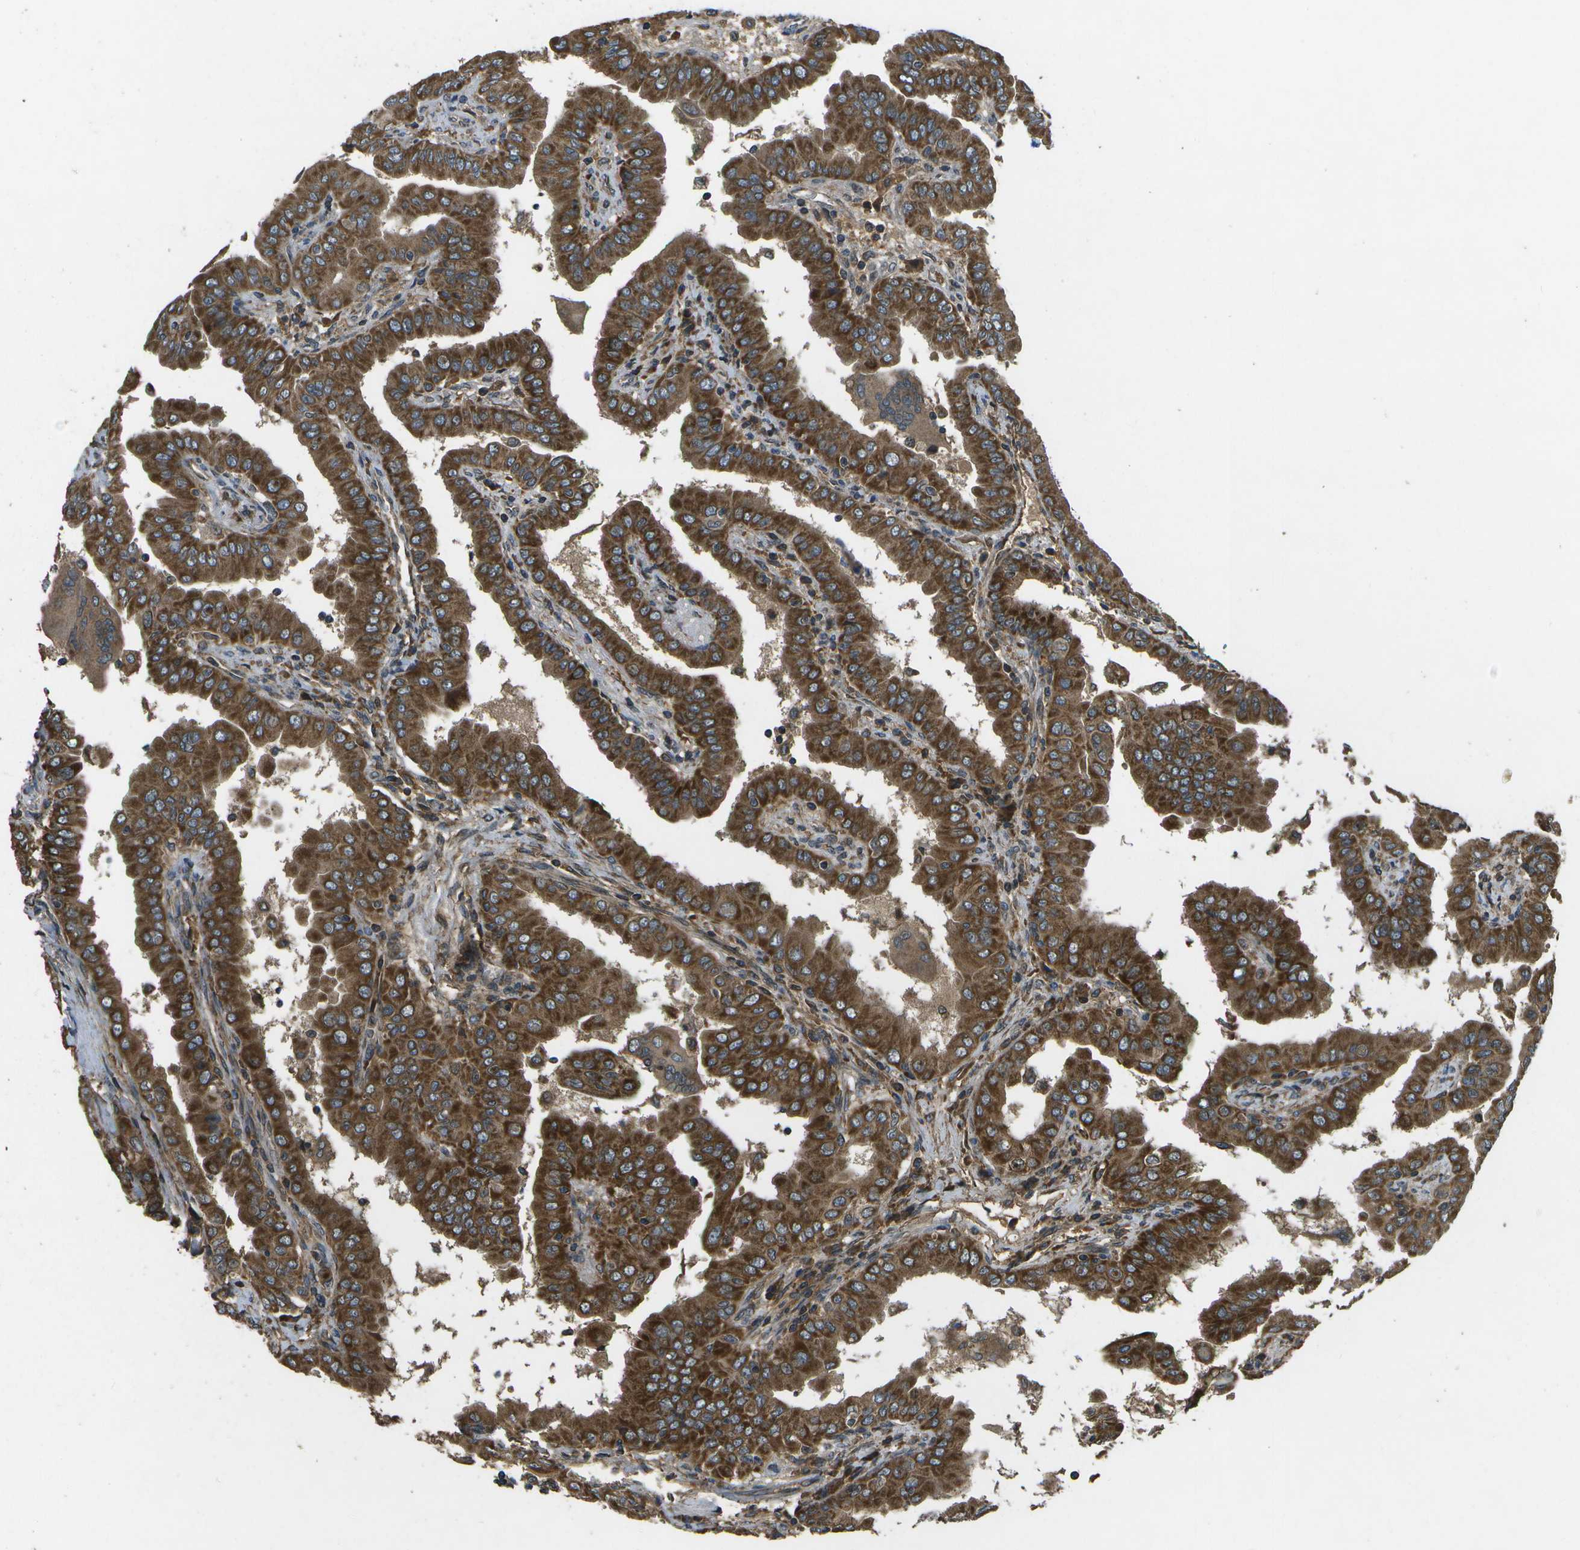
{"staining": {"intensity": "strong", "quantity": ">75%", "location": "cytoplasmic/membranous"}, "tissue": "thyroid cancer", "cell_type": "Tumor cells", "image_type": "cancer", "snomed": [{"axis": "morphology", "description": "Papillary adenocarcinoma, NOS"}, {"axis": "topography", "description": "Thyroid gland"}], "caption": "IHC (DAB (3,3'-diaminobenzidine)) staining of human thyroid papillary adenocarcinoma exhibits strong cytoplasmic/membranous protein positivity in about >75% of tumor cells. (IHC, brightfield microscopy, high magnification).", "gene": "HFE", "patient": {"sex": "male", "age": 33}}